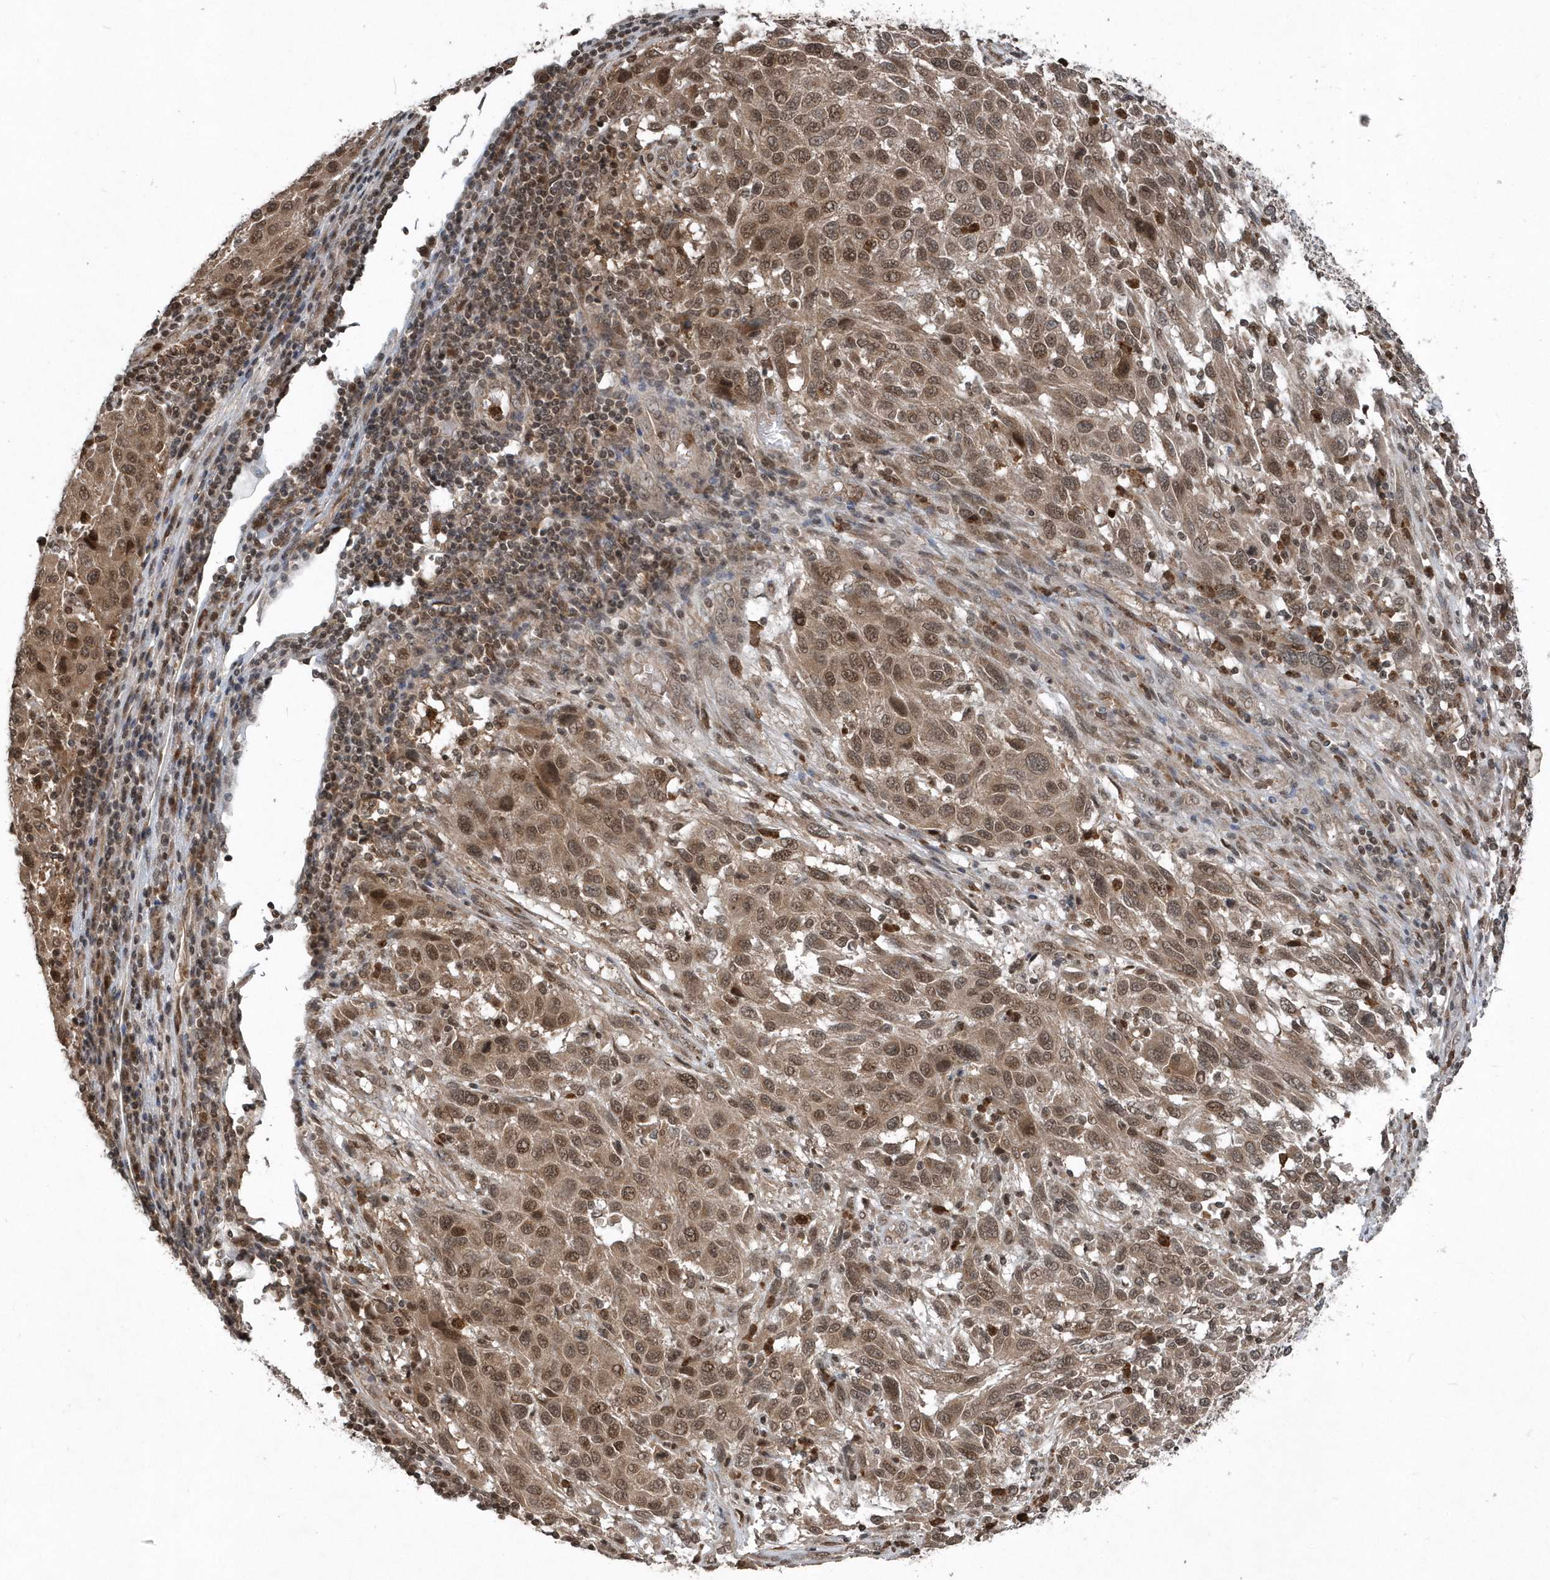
{"staining": {"intensity": "moderate", "quantity": ">75%", "location": "cytoplasmic/membranous,nuclear"}, "tissue": "melanoma", "cell_type": "Tumor cells", "image_type": "cancer", "snomed": [{"axis": "morphology", "description": "Malignant melanoma, Metastatic site"}, {"axis": "topography", "description": "Lymph node"}], "caption": "An IHC histopathology image of neoplastic tissue is shown. Protein staining in brown highlights moderate cytoplasmic/membranous and nuclear positivity in malignant melanoma (metastatic site) within tumor cells. The protein of interest is shown in brown color, while the nuclei are stained blue.", "gene": "EIF2B1", "patient": {"sex": "male", "age": 61}}